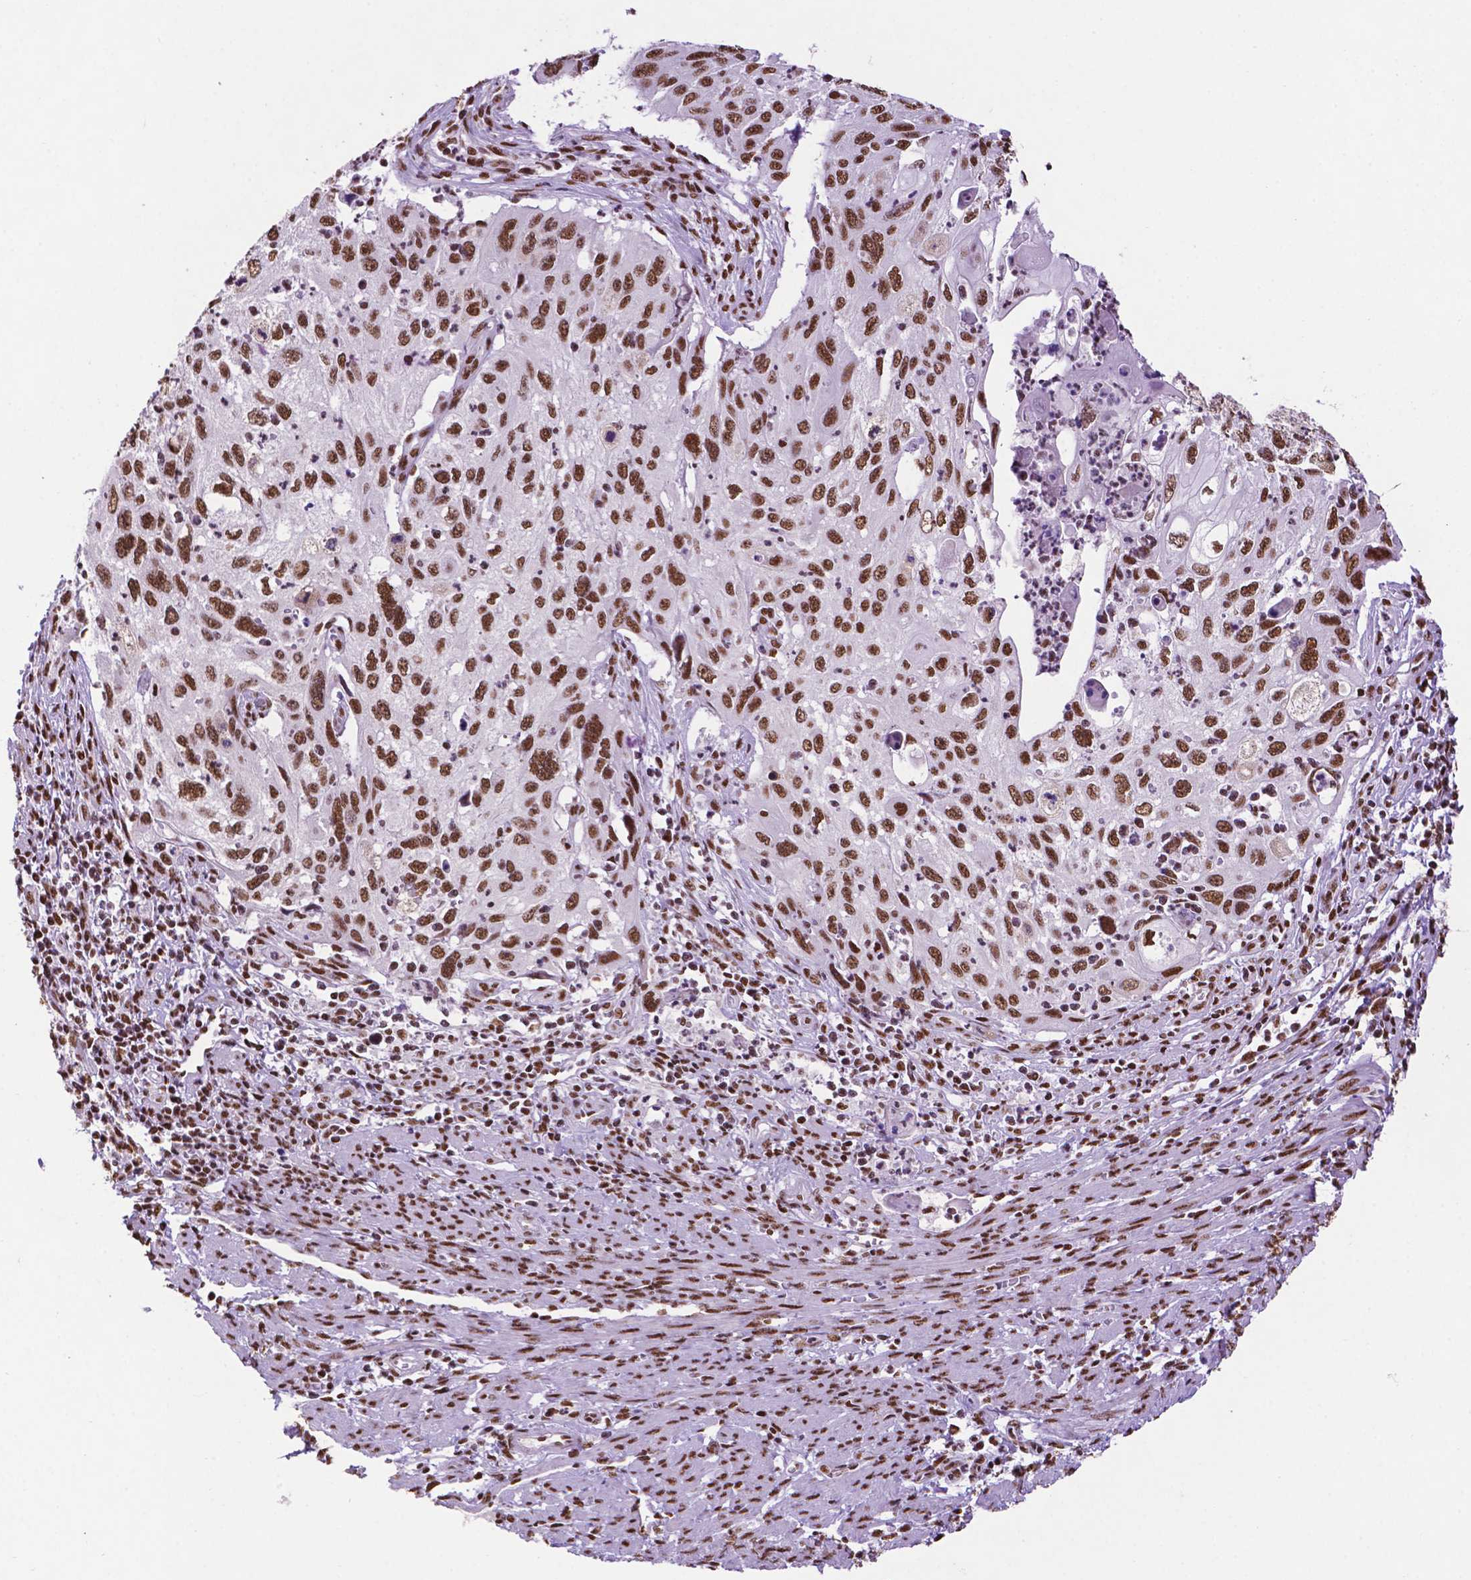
{"staining": {"intensity": "strong", "quantity": ">75%", "location": "nuclear"}, "tissue": "cervical cancer", "cell_type": "Tumor cells", "image_type": "cancer", "snomed": [{"axis": "morphology", "description": "Squamous cell carcinoma, NOS"}, {"axis": "topography", "description": "Cervix"}], "caption": "Brown immunohistochemical staining in human cervical squamous cell carcinoma exhibits strong nuclear staining in approximately >75% of tumor cells.", "gene": "CCAR2", "patient": {"sex": "female", "age": 70}}